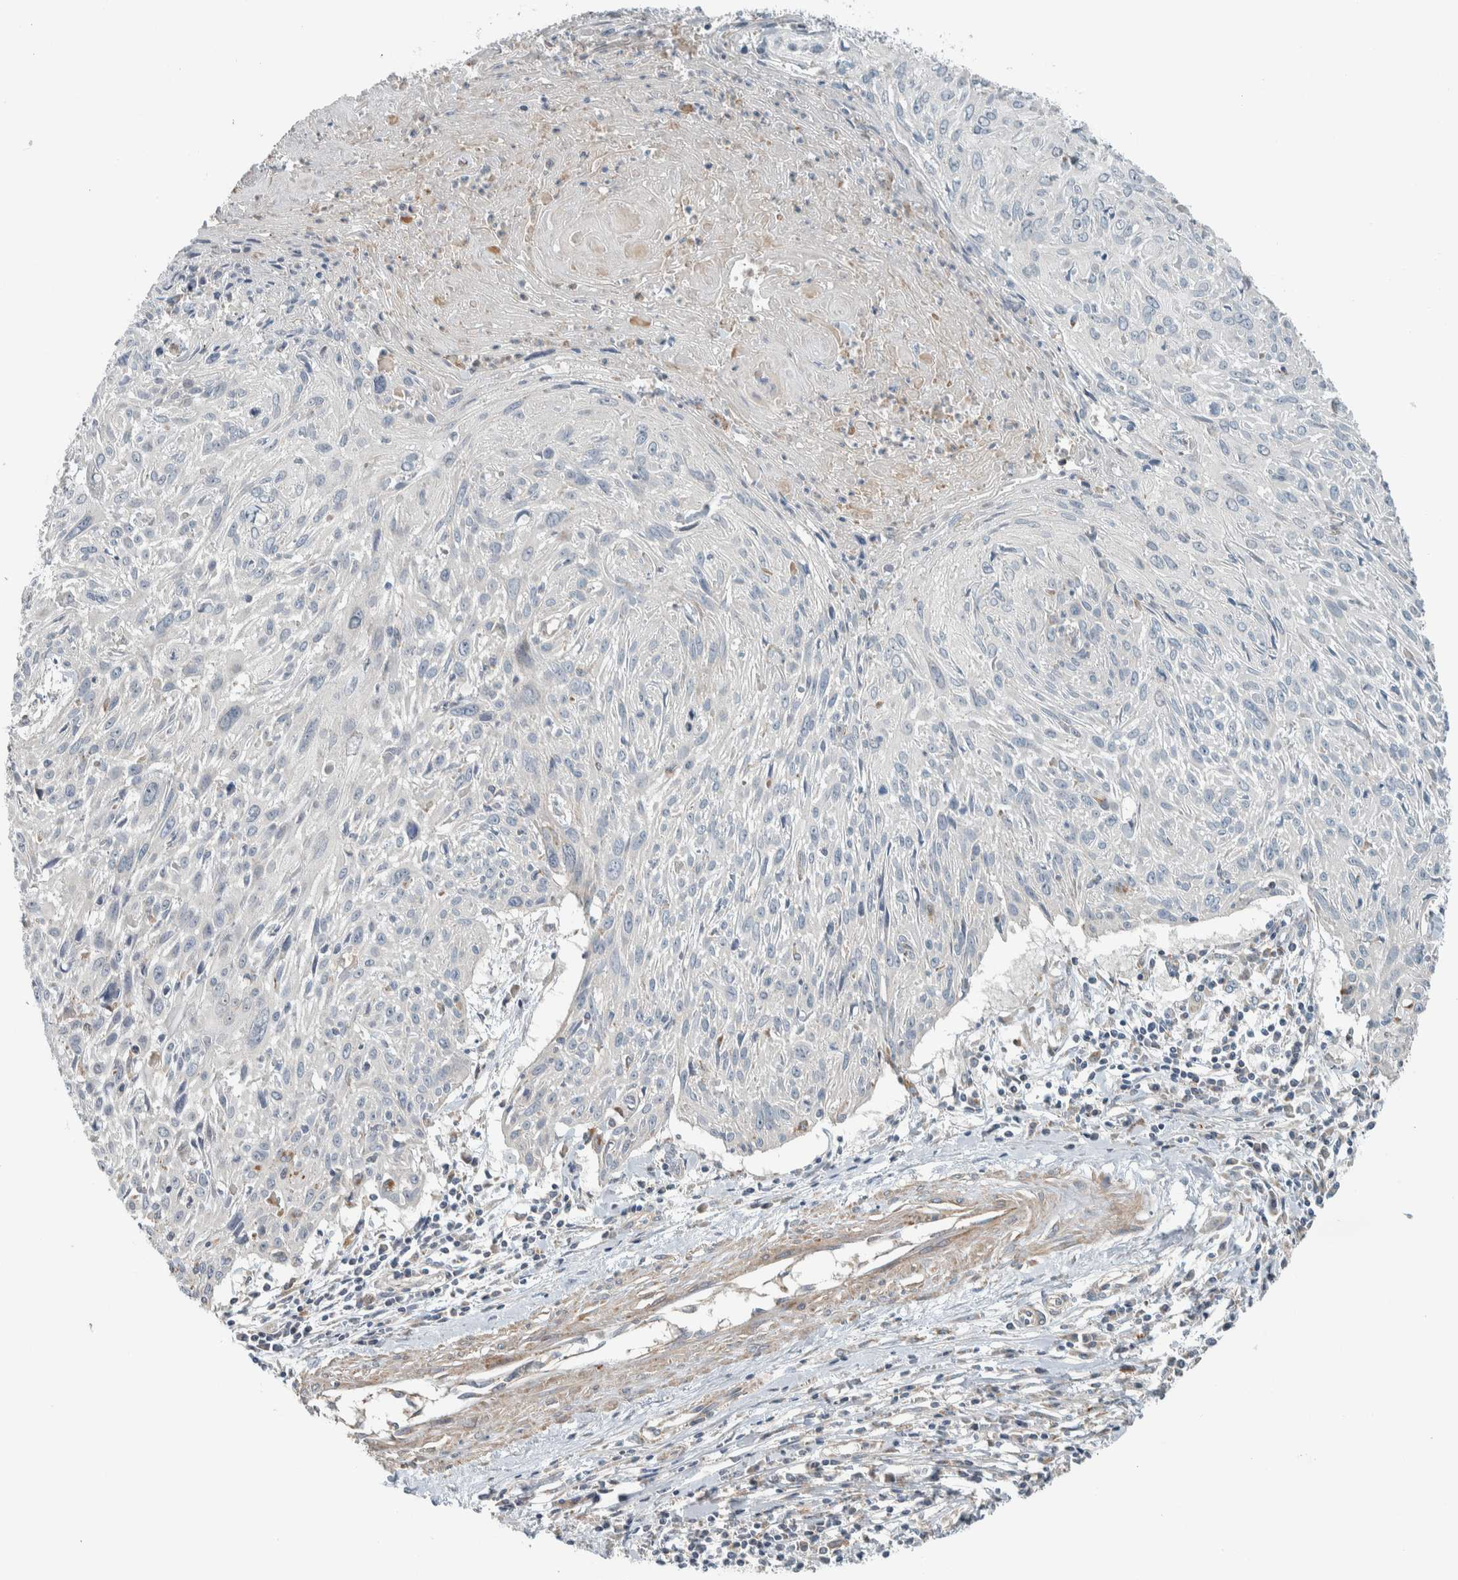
{"staining": {"intensity": "negative", "quantity": "none", "location": "none"}, "tissue": "cervical cancer", "cell_type": "Tumor cells", "image_type": "cancer", "snomed": [{"axis": "morphology", "description": "Squamous cell carcinoma, NOS"}, {"axis": "topography", "description": "Cervix"}], "caption": "Cervical squamous cell carcinoma stained for a protein using immunohistochemistry (IHC) displays no staining tumor cells.", "gene": "SLFN12L", "patient": {"sex": "female", "age": 51}}